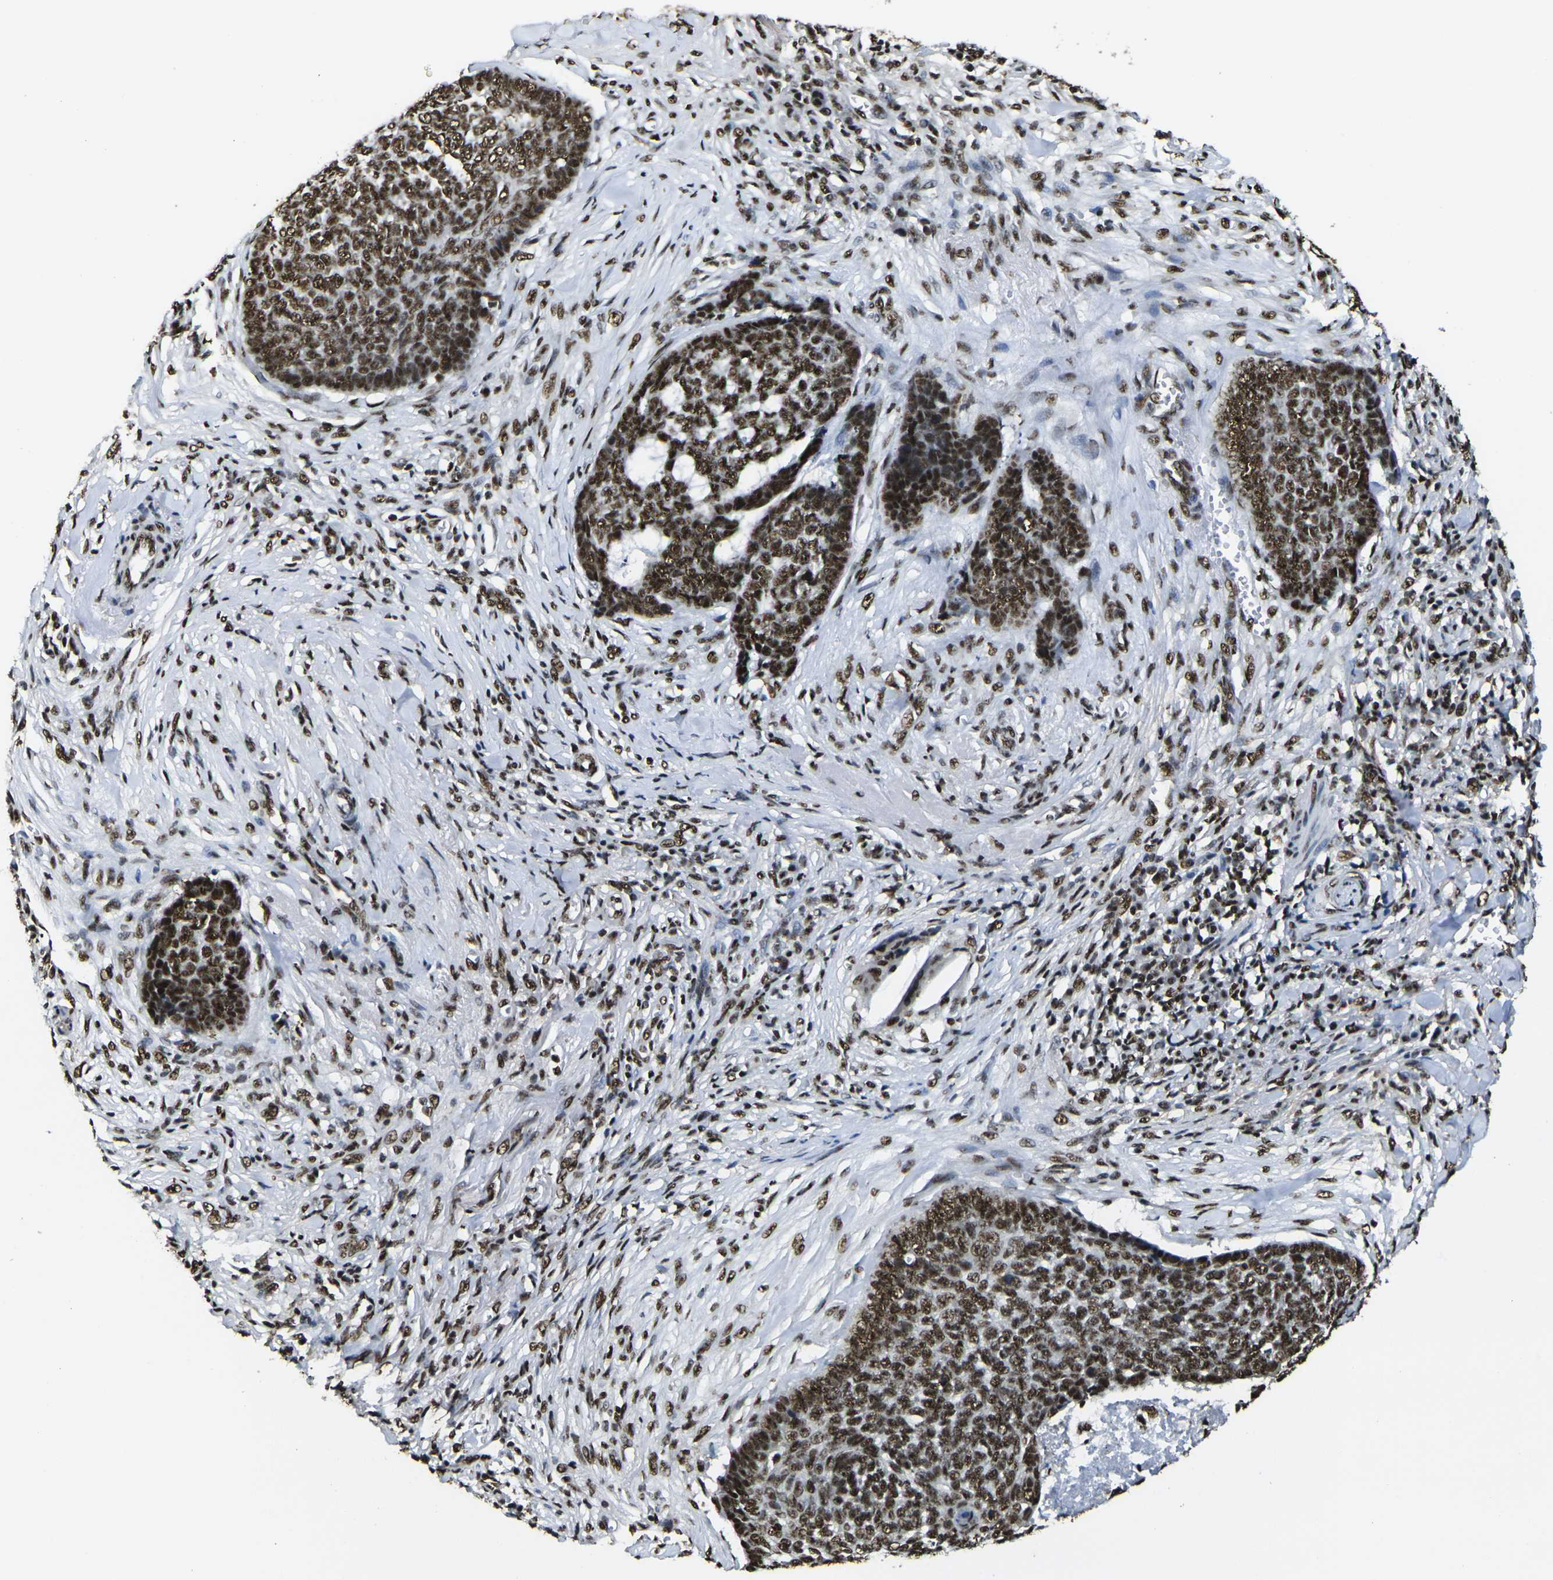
{"staining": {"intensity": "strong", "quantity": ">75%", "location": "nuclear"}, "tissue": "skin cancer", "cell_type": "Tumor cells", "image_type": "cancer", "snomed": [{"axis": "morphology", "description": "Basal cell carcinoma"}, {"axis": "topography", "description": "Skin"}], "caption": "Basal cell carcinoma (skin) stained for a protein exhibits strong nuclear positivity in tumor cells.", "gene": "SMARCC1", "patient": {"sex": "male", "age": 84}}